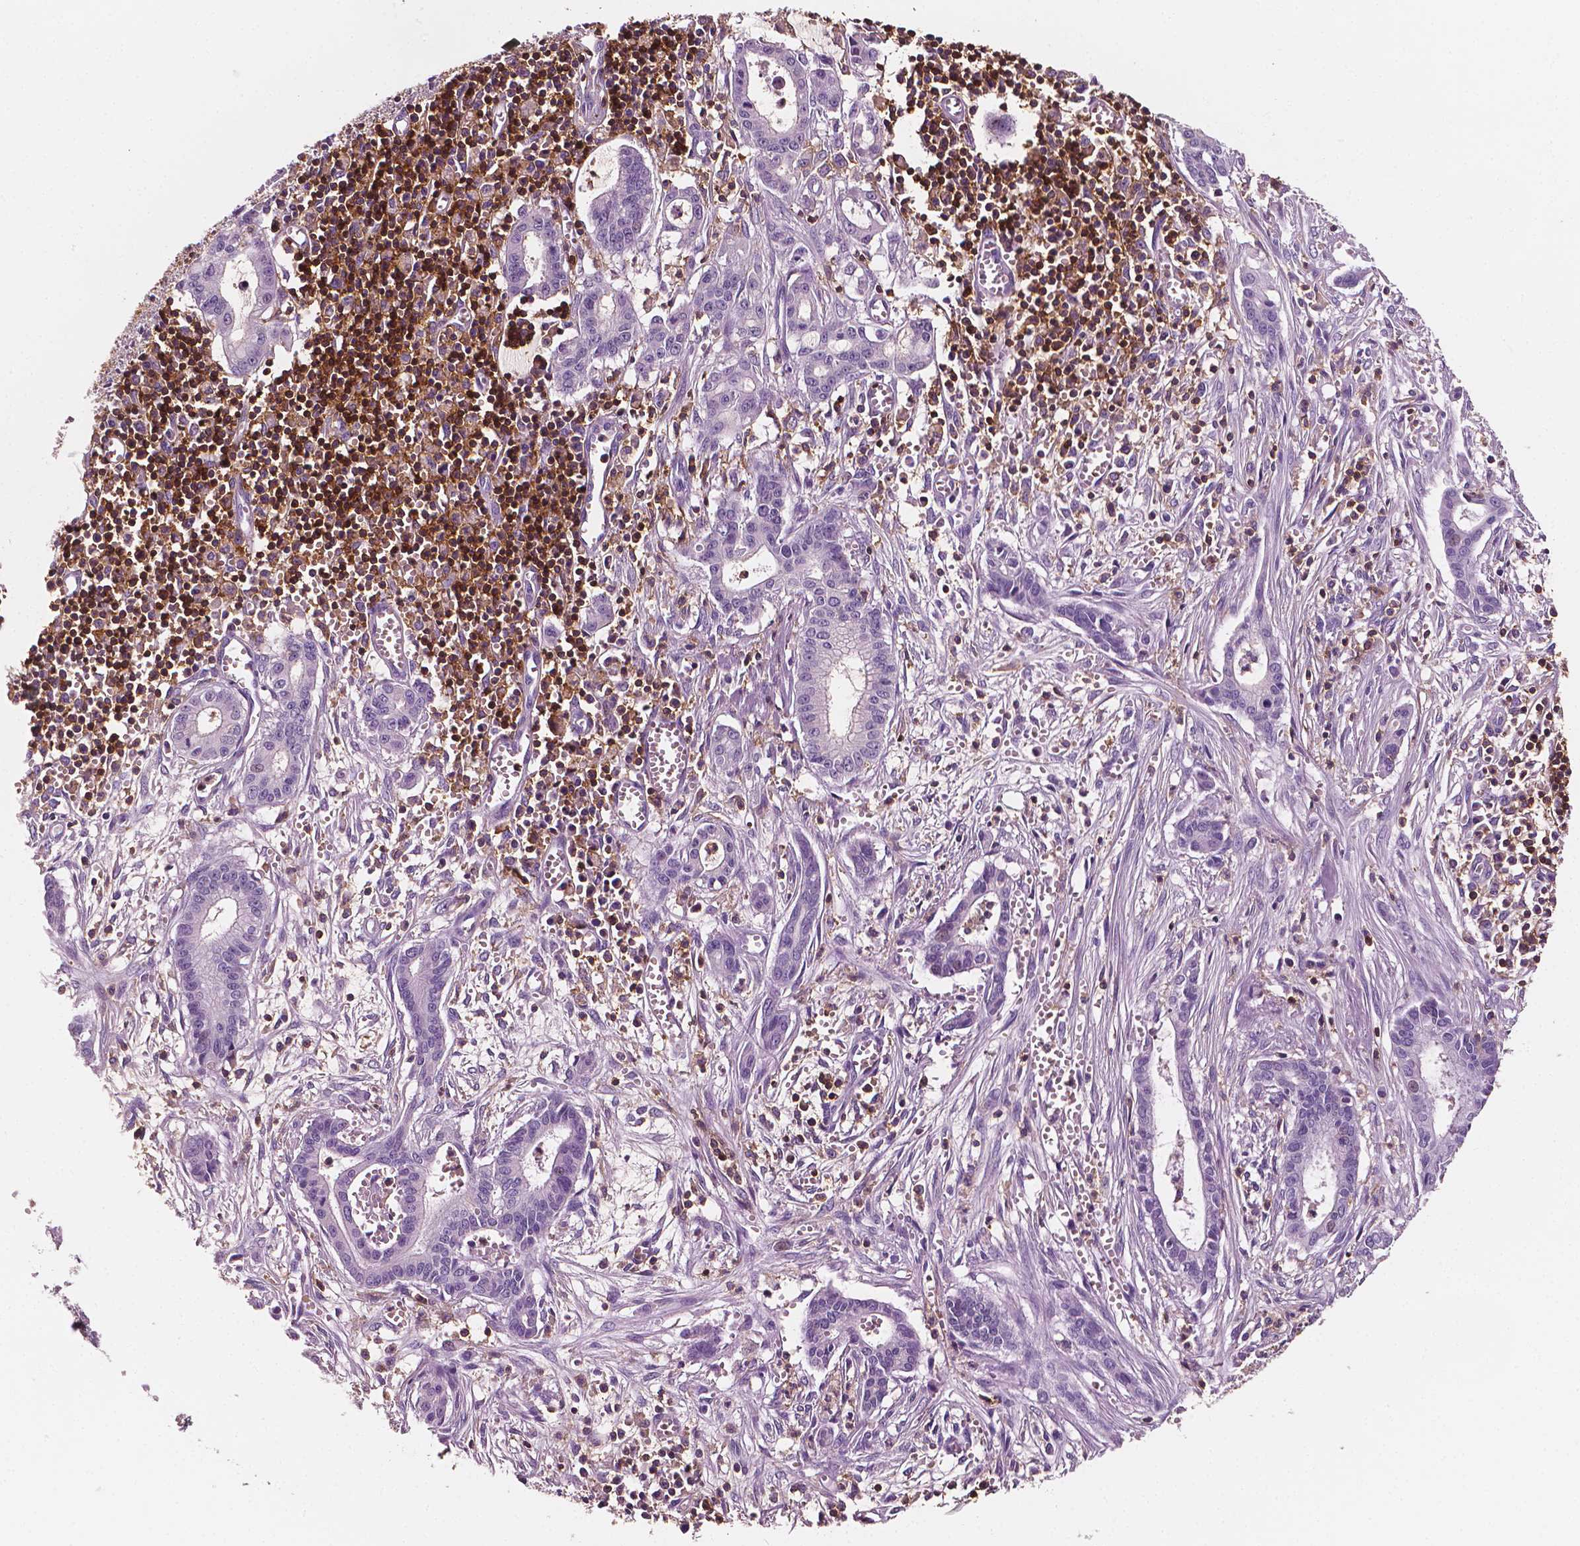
{"staining": {"intensity": "negative", "quantity": "none", "location": "none"}, "tissue": "pancreatic cancer", "cell_type": "Tumor cells", "image_type": "cancer", "snomed": [{"axis": "morphology", "description": "Adenocarcinoma, NOS"}, {"axis": "topography", "description": "Pancreas"}], "caption": "Tumor cells are negative for brown protein staining in pancreatic adenocarcinoma.", "gene": "PTPRC", "patient": {"sex": "male", "age": 48}}